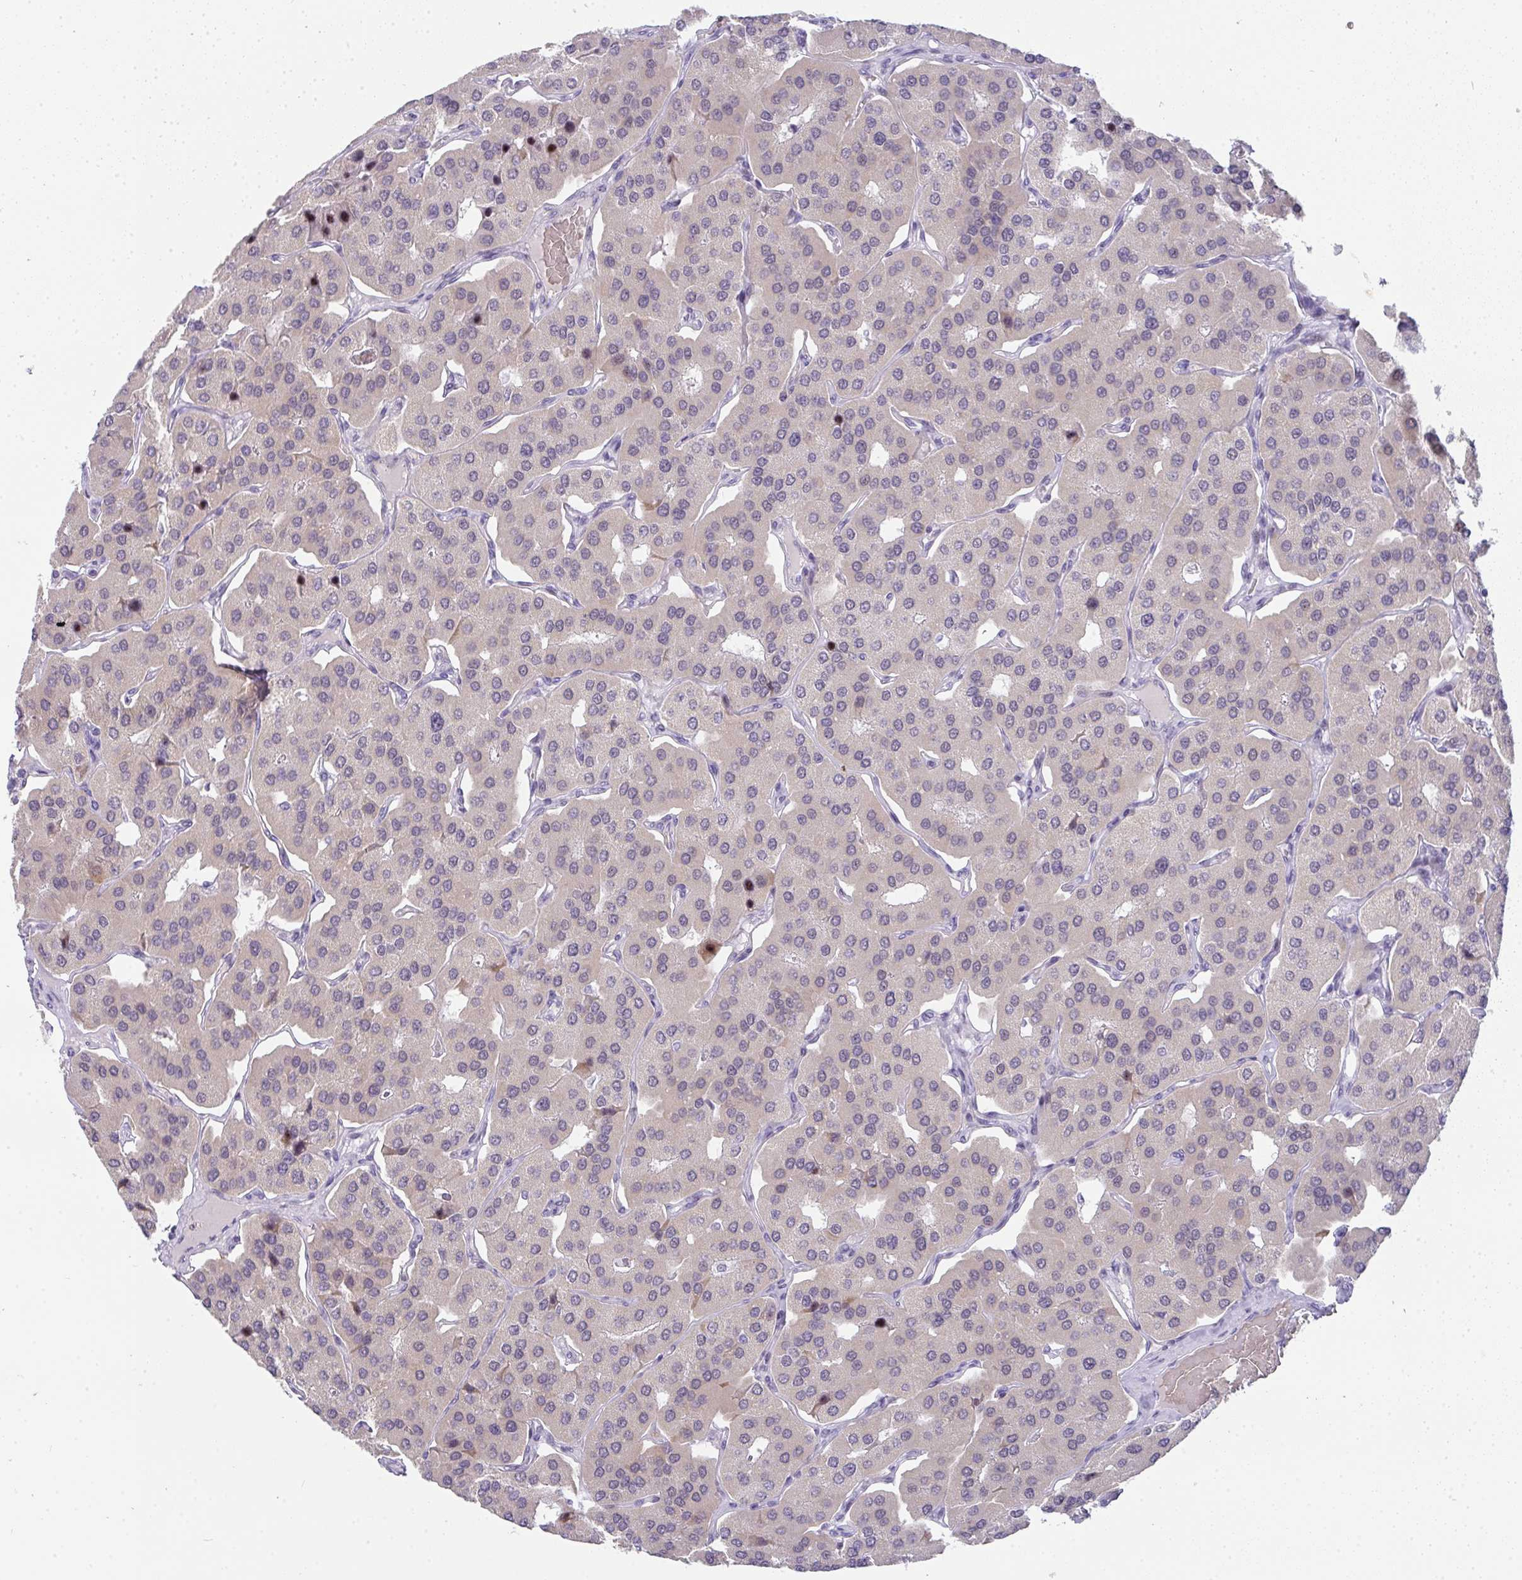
{"staining": {"intensity": "negative", "quantity": "none", "location": "none"}, "tissue": "parathyroid gland", "cell_type": "Glandular cells", "image_type": "normal", "snomed": [{"axis": "morphology", "description": "Normal tissue, NOS"}, {"axis": "morphology", "description": "Adenoma, NOS"}, {"axis": "topography", "description": "Parathyroid gland"}], "caption": "Photomicrograph shows no significant protein staining in glandular cells of benign parathyroid gland.", "gene": "TNMD", "patient": {"sex": "female", "age": 86}}